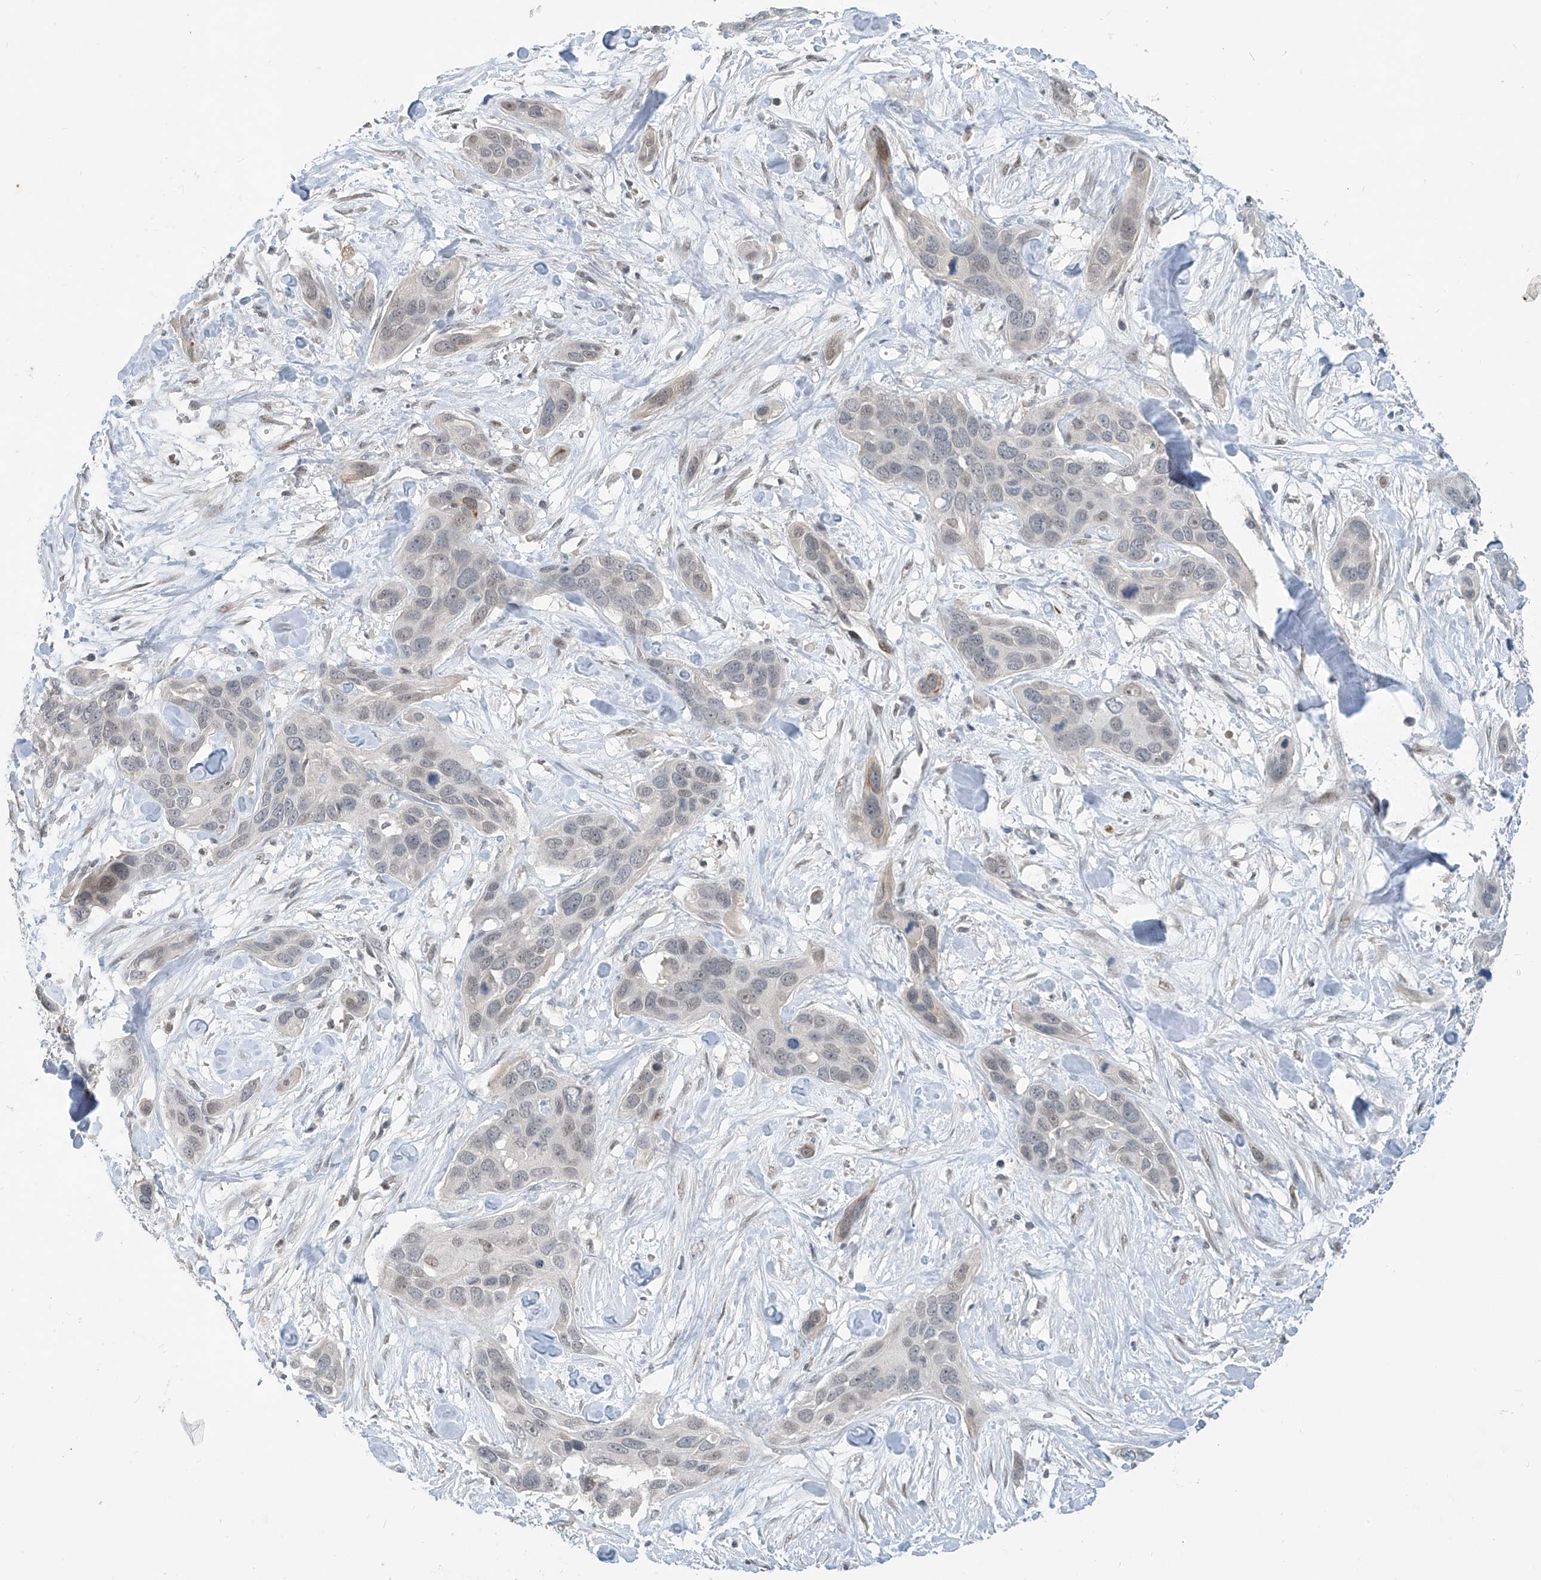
{"staining": {"intensity": "negative", "quantity": "none", "location": "none"}, "tissue": "pancreatic cancer", "cell_type": "Tumor cells", "image_type": "cancer", "snomed": [{"axis": "morphology", "description": "Adenocarcinoma, NOS"}, {"axis": "topography", "description": "Pancreas"}], "caption": "The histopathology image displays no staining of tumor cells in adenocarcinoma (pancreatic). (Brightfield microscopy of DAB (3,3'-diaminobenzidine) immunohistochemistry (IHC) at high magnification).", "gene": "METAP1D", "patient": {"sex": "female", "age": 60}}